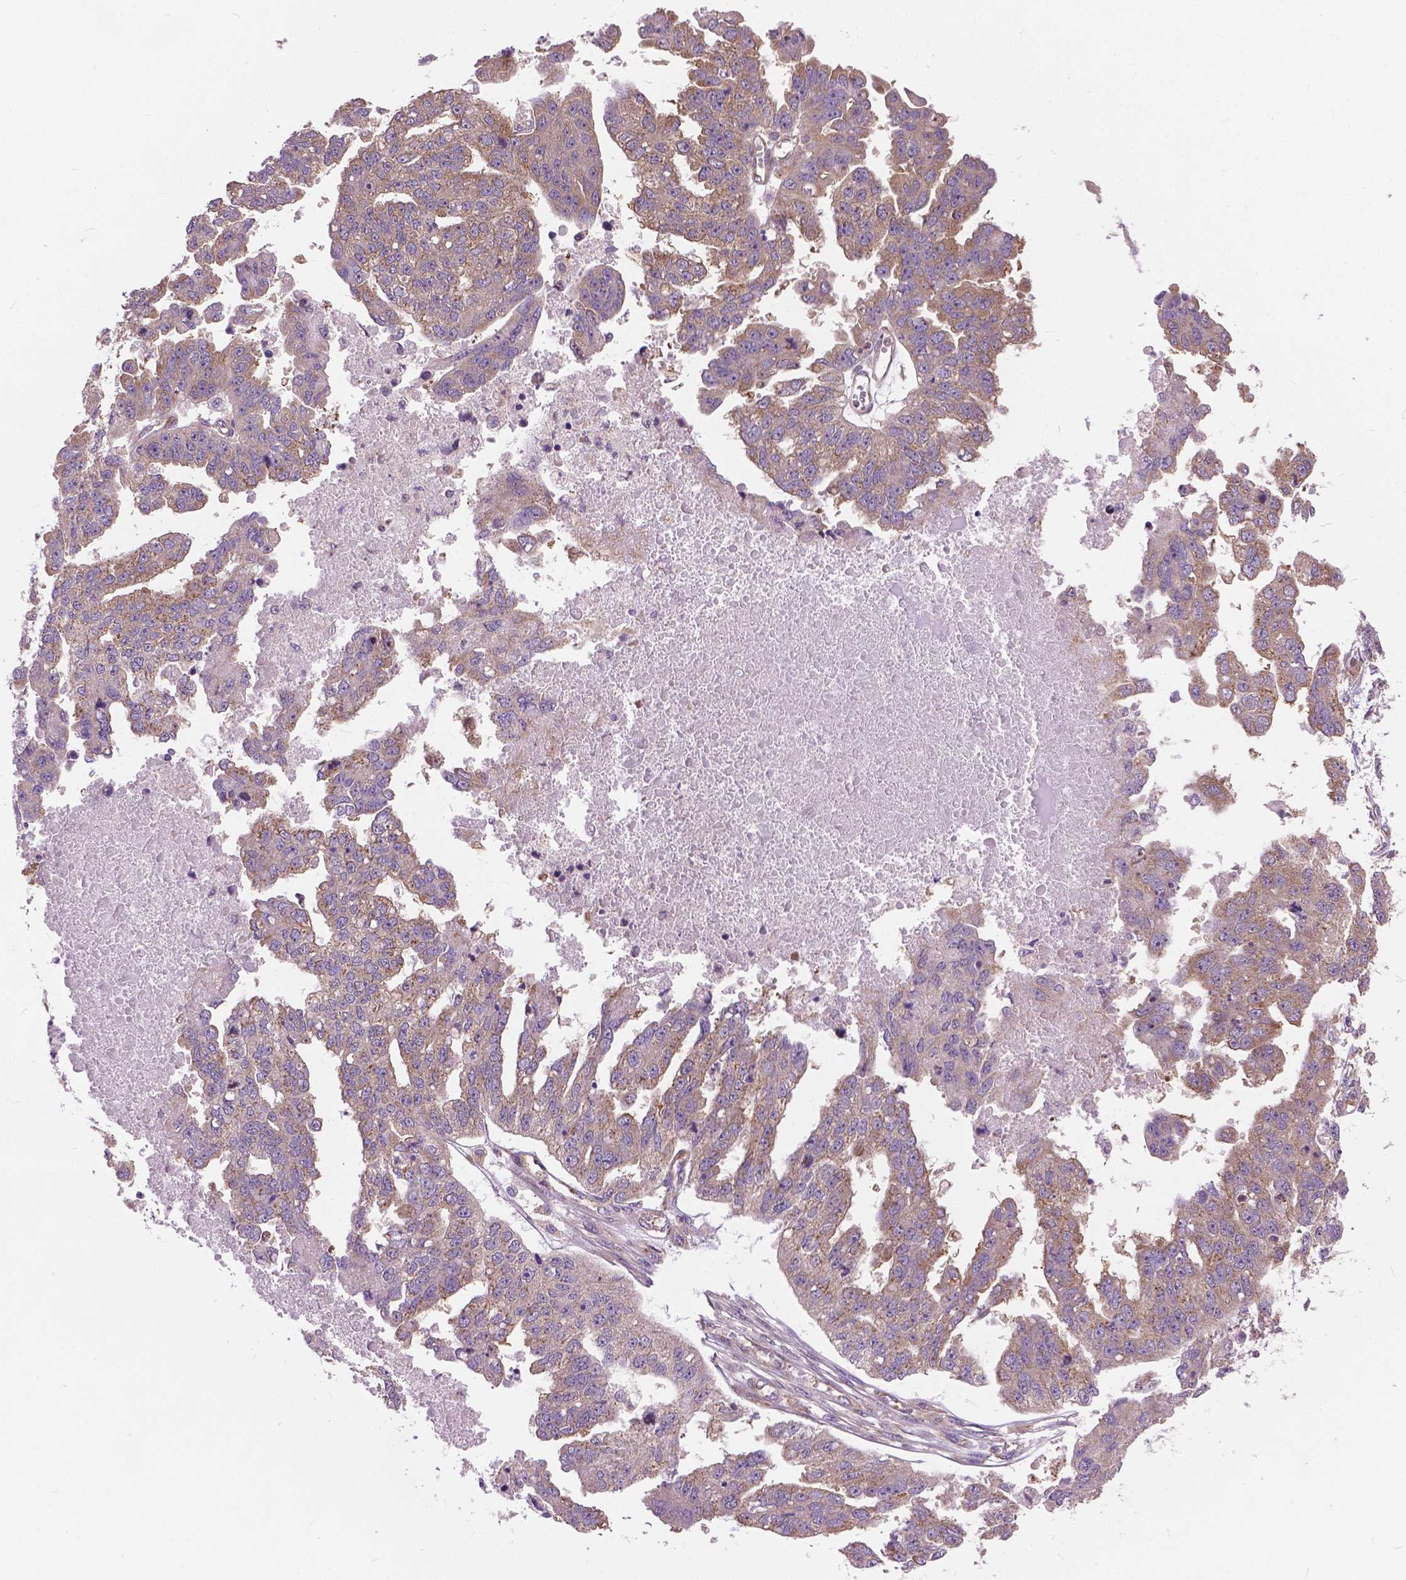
{"staining": {"intensity": "weak", "quantity": "25%-75%", "location": "cytoplasmic/membranous"}, "tissue": "ovarian cancer", "cell_type": "Tumor cells", "image_type": "cancer", "snomed": [{"axis": "morphology", "description": "Cystadenocarcinoma, serous, NOS"}, {"axis": "topography", "description": "Ovary"}], "caption": "The photomicrograph demonstrates staining of ovarian serous cystadenocarcinoma, revealing weak cytoplasmic/membranous protein positivity (brown color) within tumor cells.", "gene": "MZT1", "patient": {"sex": "female", "age": 58}}